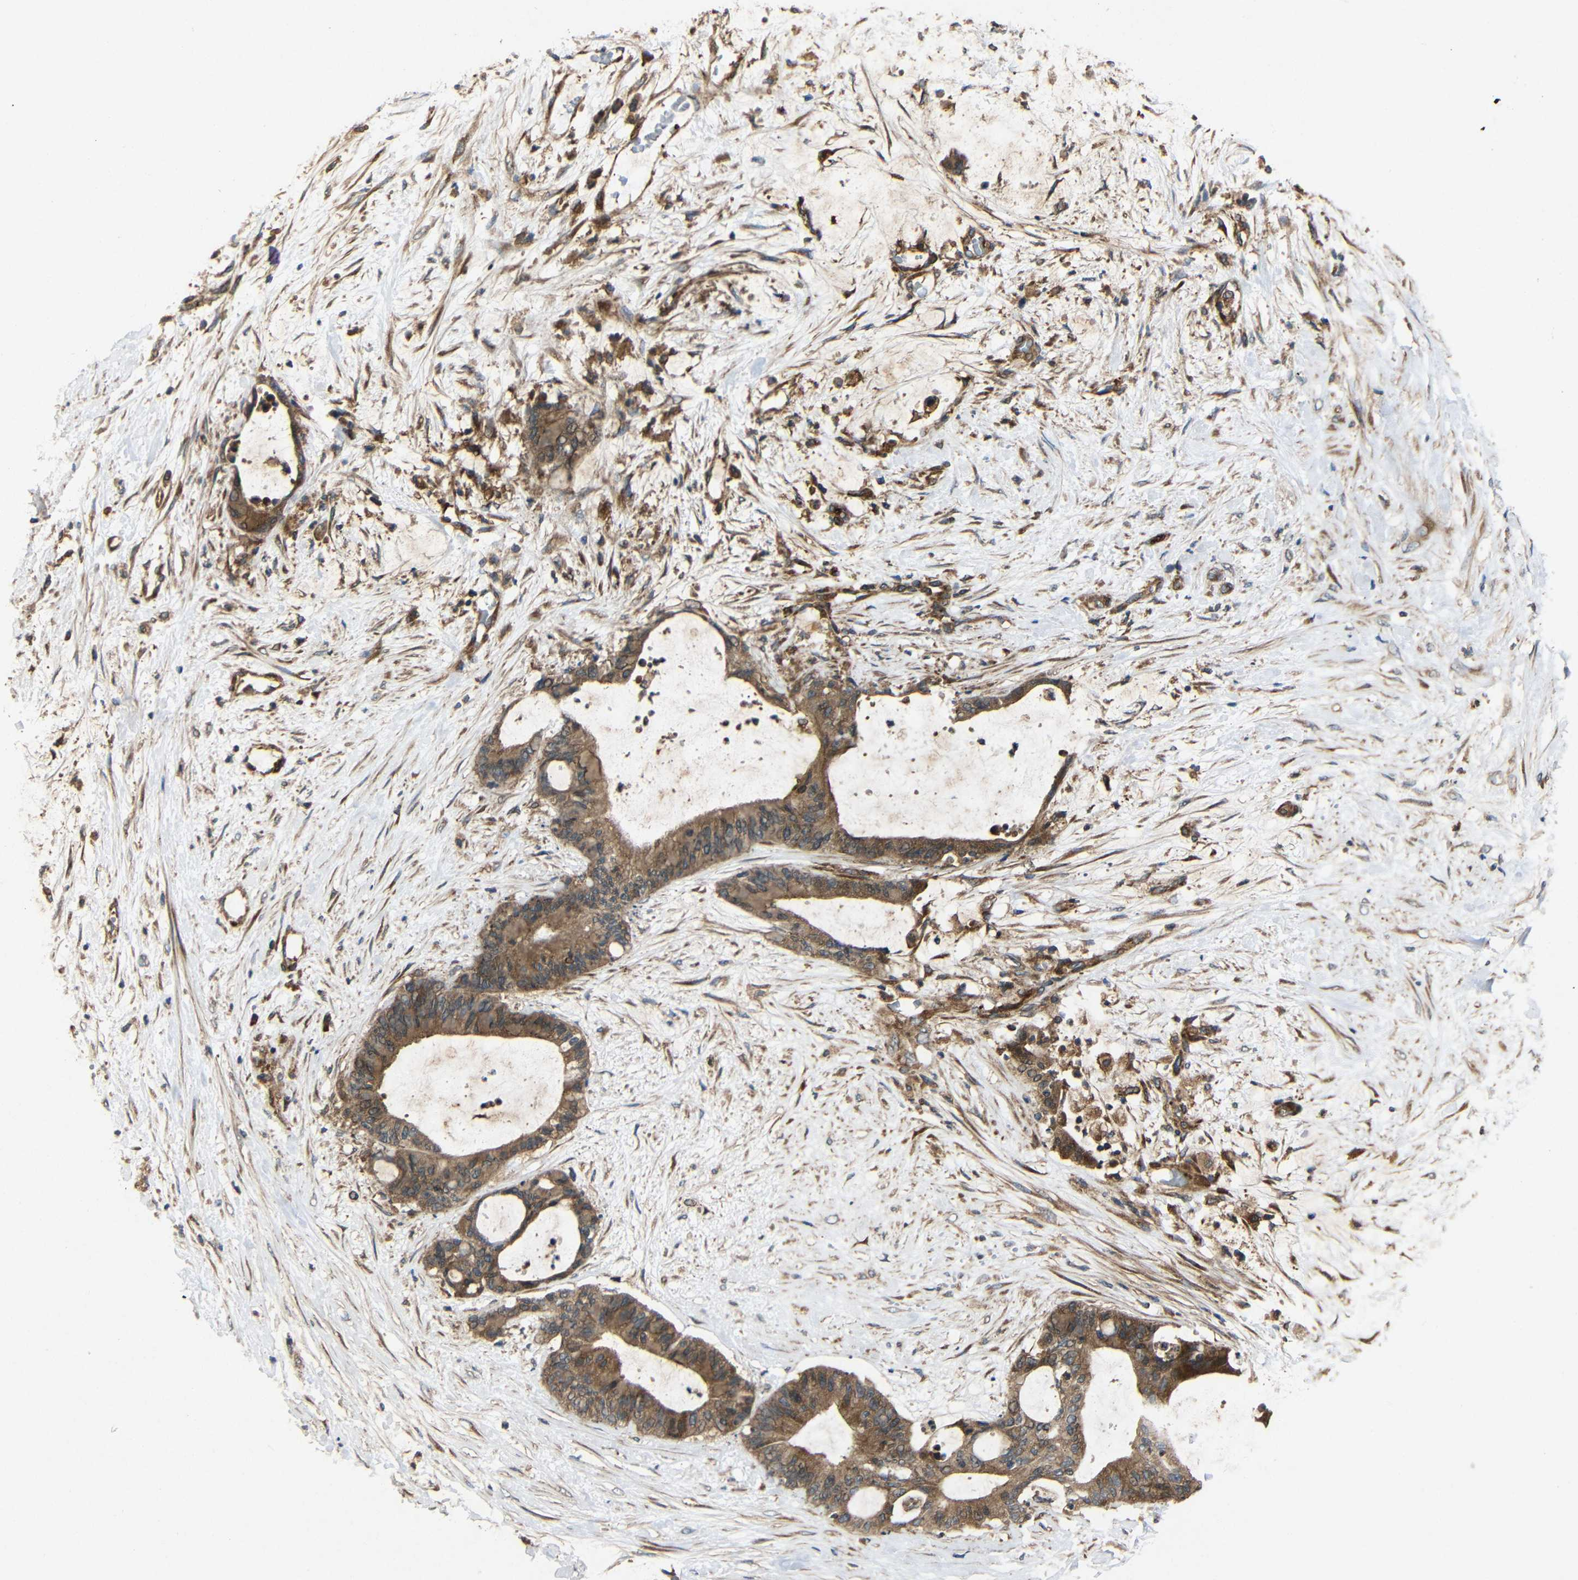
{"staining": {"intensity": "moderate", "quantity": ">75%", "location": "cytoplasmic/membranous"}, "tissue": "liver cancer", "cell_type": "Tumor cells", "image_type": "cancer", "snomed": [{"axis": "morphology", "description": "Cholangiocarcinoma"}, {"axis": "topography", "description": "Liver"}], "caption": "Tumor cells display medium levels of moderate cytoplasmic/membranous staining in approximately >75% of cells in human liver cancer (cholangiocarcinoma).", "gene": "EIF2S1", "patient": {"sex": "female", "age": 73}}